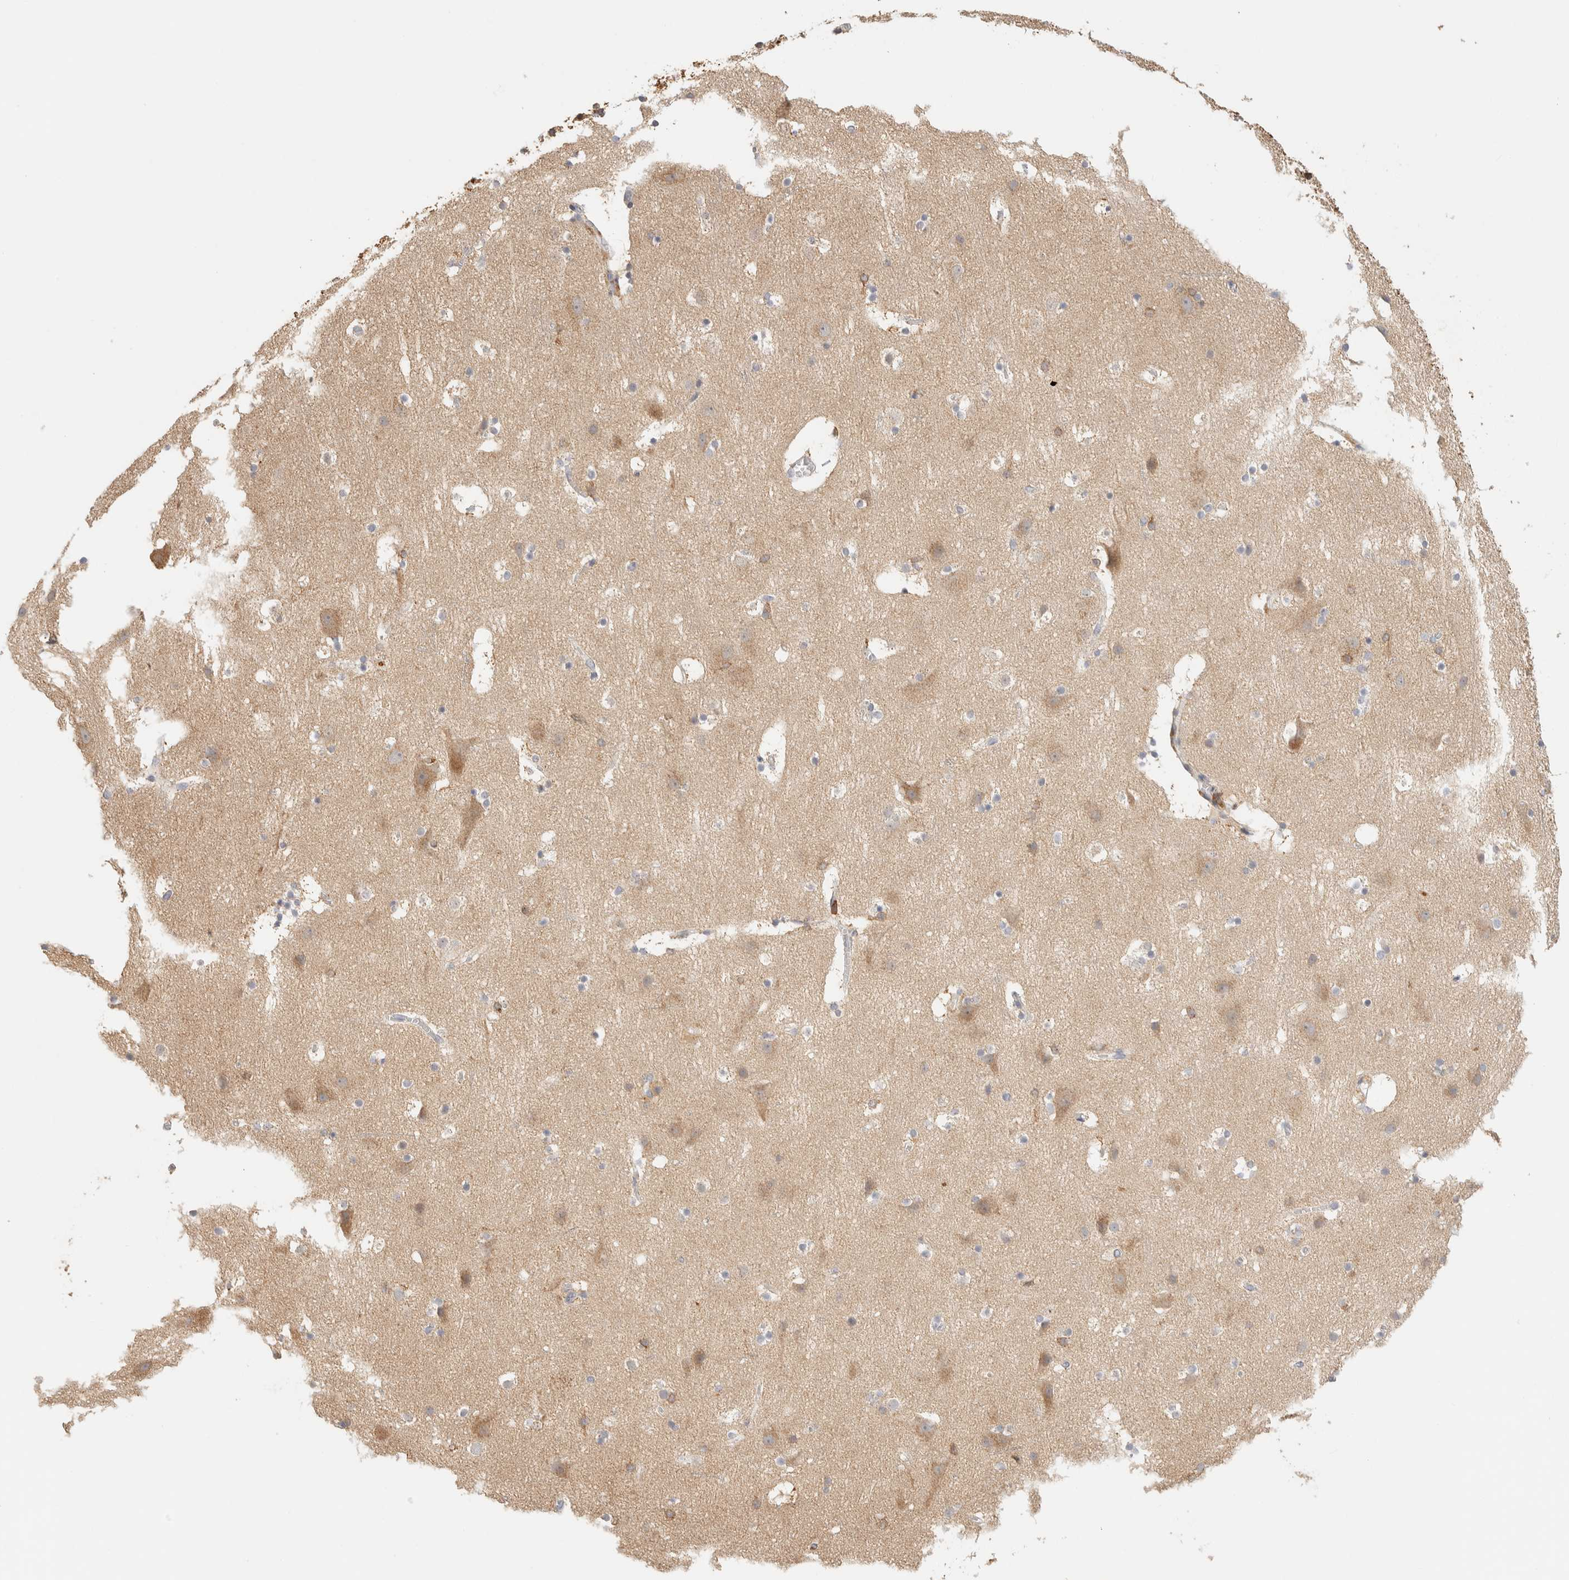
{"staining": {"intensity": "weak", "quantity": "25%-75%", "location": "cytoplasmic/membranous"}, "tissue": "cerebral cortex", "cell_type": "Endothelial cells", "image_type": "normal", "snomed": [{"axis": "morphology", "description": "Normal tissue, NOS"}, {"axis": "topography", "description": "Cerebral cortex"}], "caption": "This photomicrograph exhibits immunohistochemistry staining of unremarkable human cerebral cortex, with low weak cytoplasmic/membranous expression in about 25%-75% of endothelial cells.", "gene": "RUNDC1", "patient": {"sex": "male", "age": 45}}